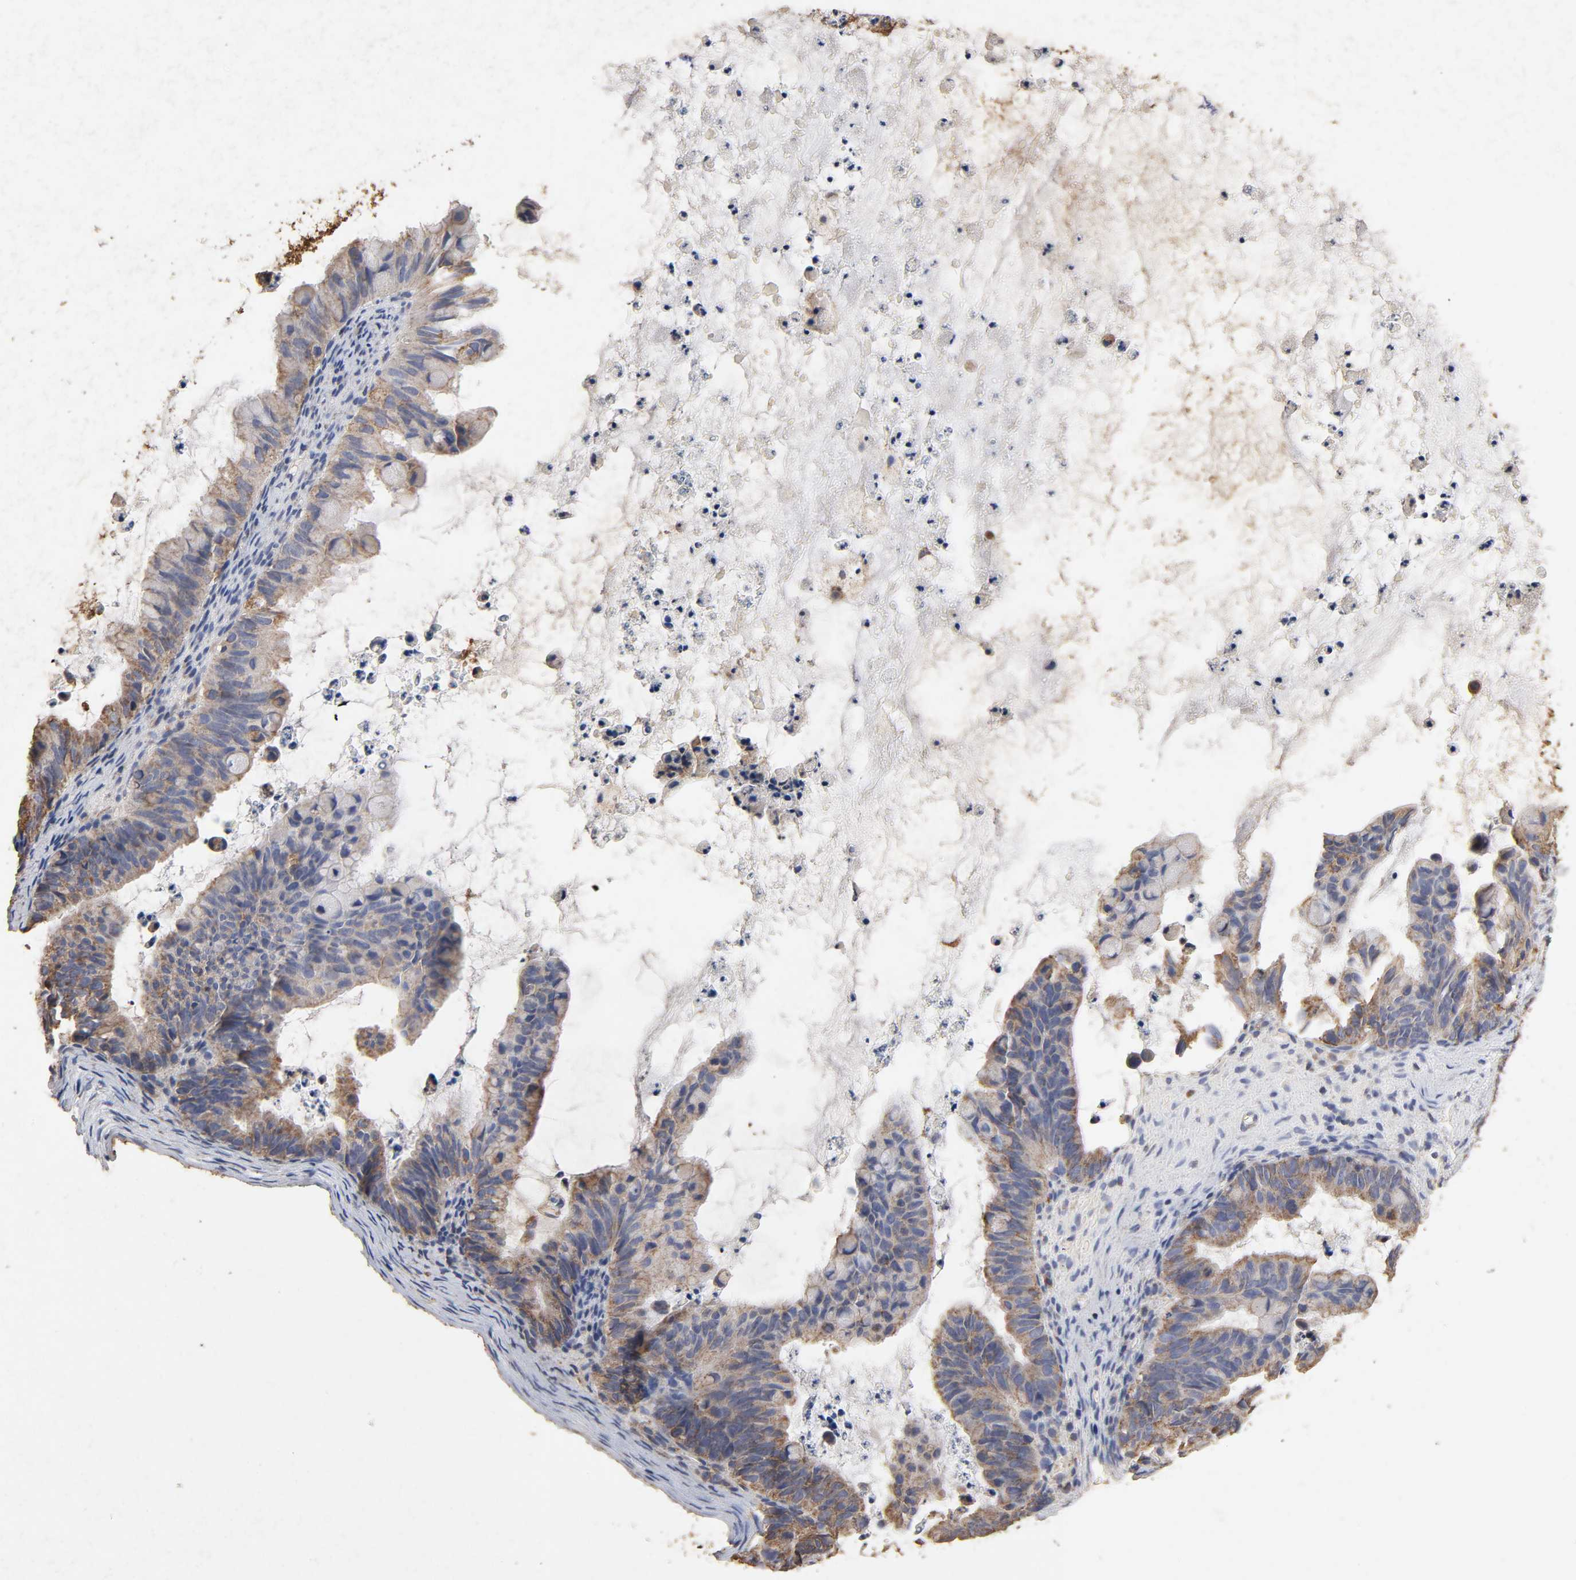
{"staining": {"intensity": "moderate", "quantity": "25%-75%", "location": "cytoplasmic/membranous"}, "tissue": "ovarian cancer", "cell_type": "Tumor cells", "image_type": "cancer", "snomed": [{"axis": "morphology", "description": "Cystadenocarcinoma, mucinous, NOS"}, {"axis": "topography", "description": "Ovary"}], "caption": "Protein staining of ovarian mucinous cystadenocarcinoma tissue displays moderate cytoplasmic/membranous positivity in about 25%-75% of tumor cells.", "gene": "CYCS", "patient": {"sex": "female", "age": 36}}